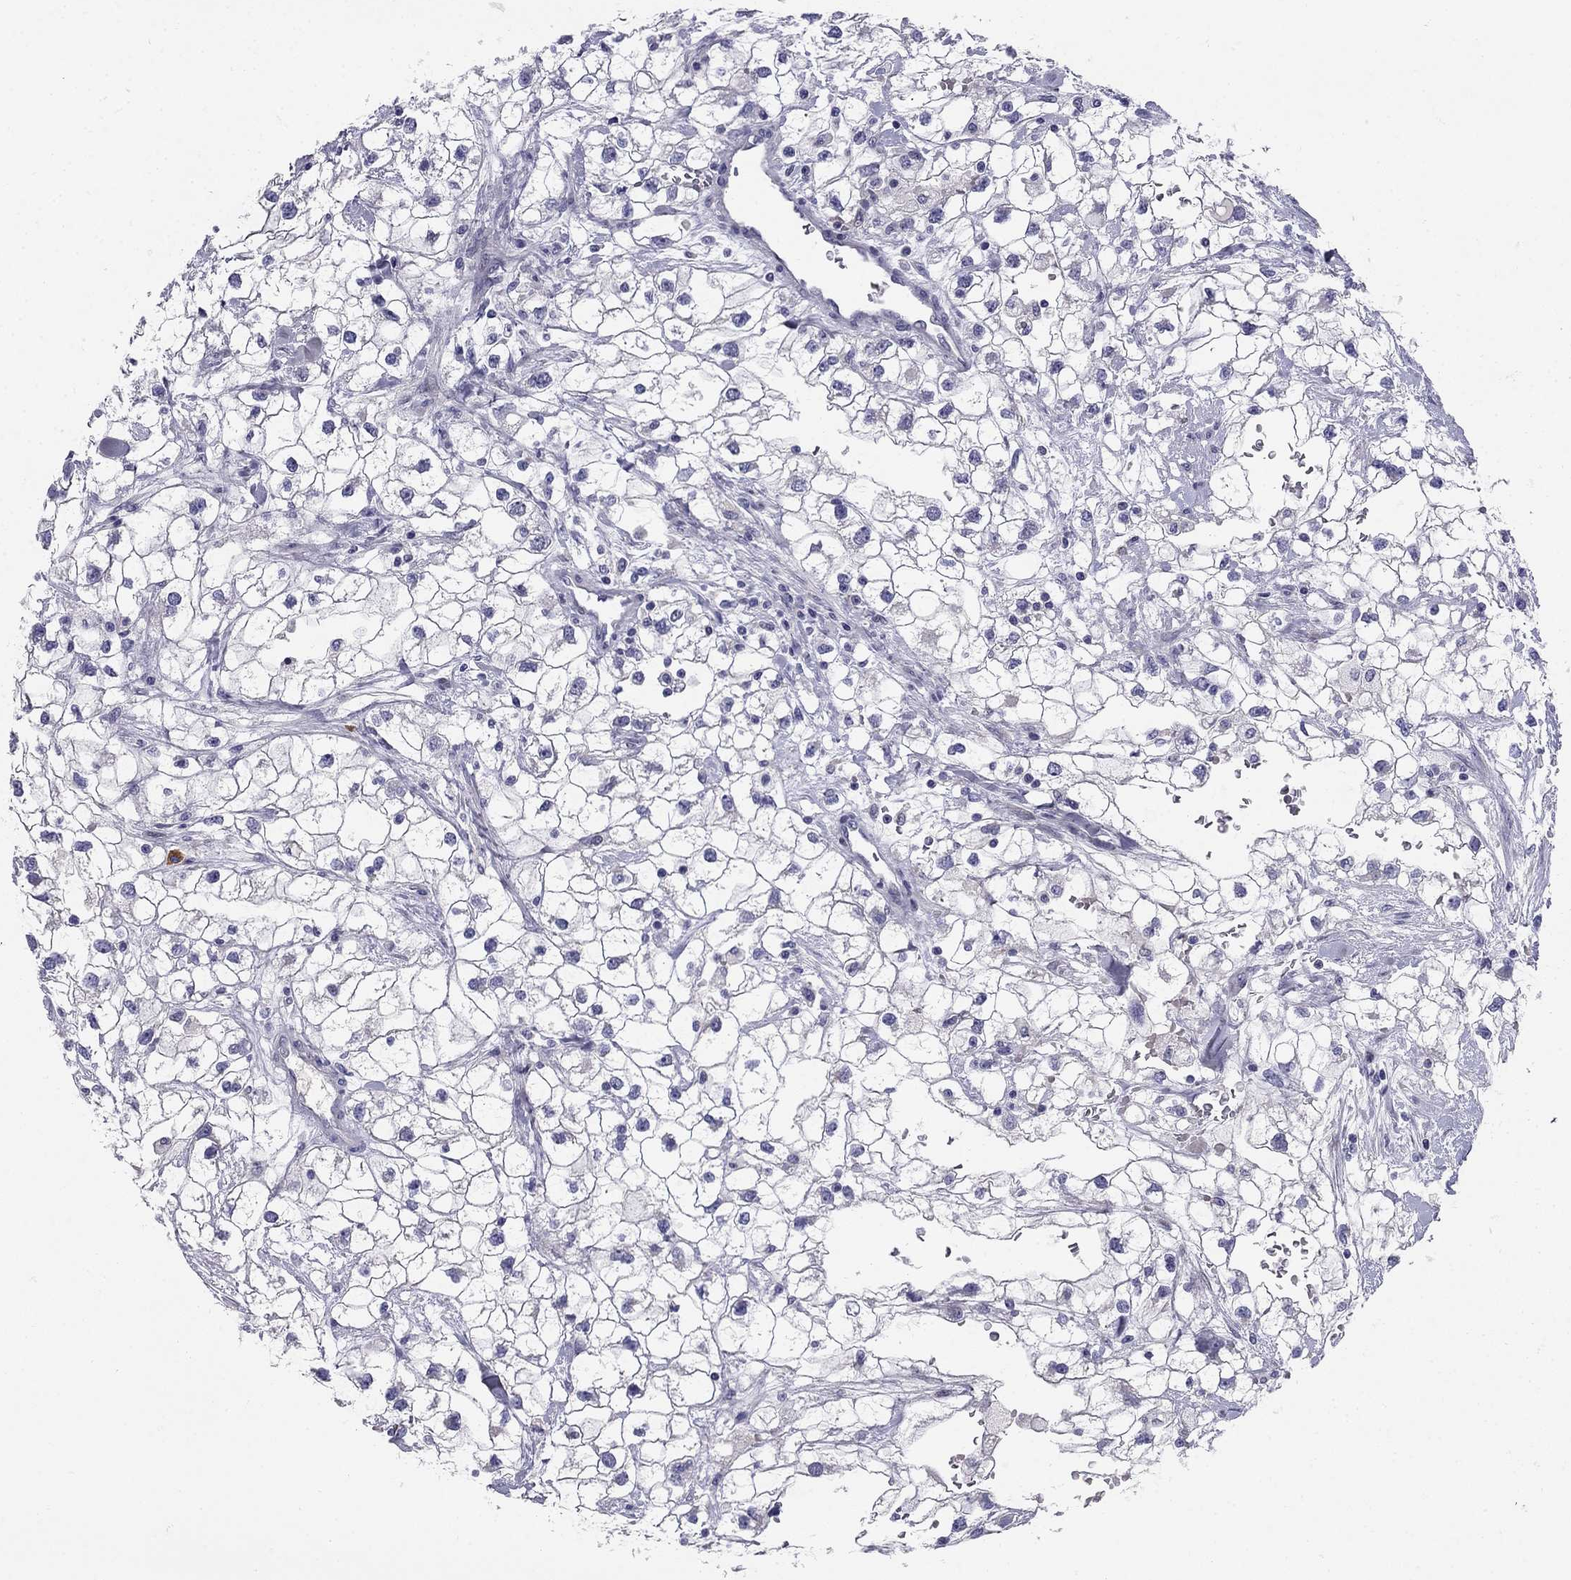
{"staining": {"intensity": "negative", "quantity": "none", "location": "none"}, "tissue": "renal cancer", "cell_type": "Tumor cells", "image_type": "cancer", "snomed": [{"axis": "morphology", "description": "Adenocarcinoma, NOS"}, {"axis": "topography", "description": "Kidney"}], "caption": "Tumor cells show no significant staining in renal adenocarcinoma.", "gene": "C8orf88", "patient": {"sex": "male", "age": 59}}